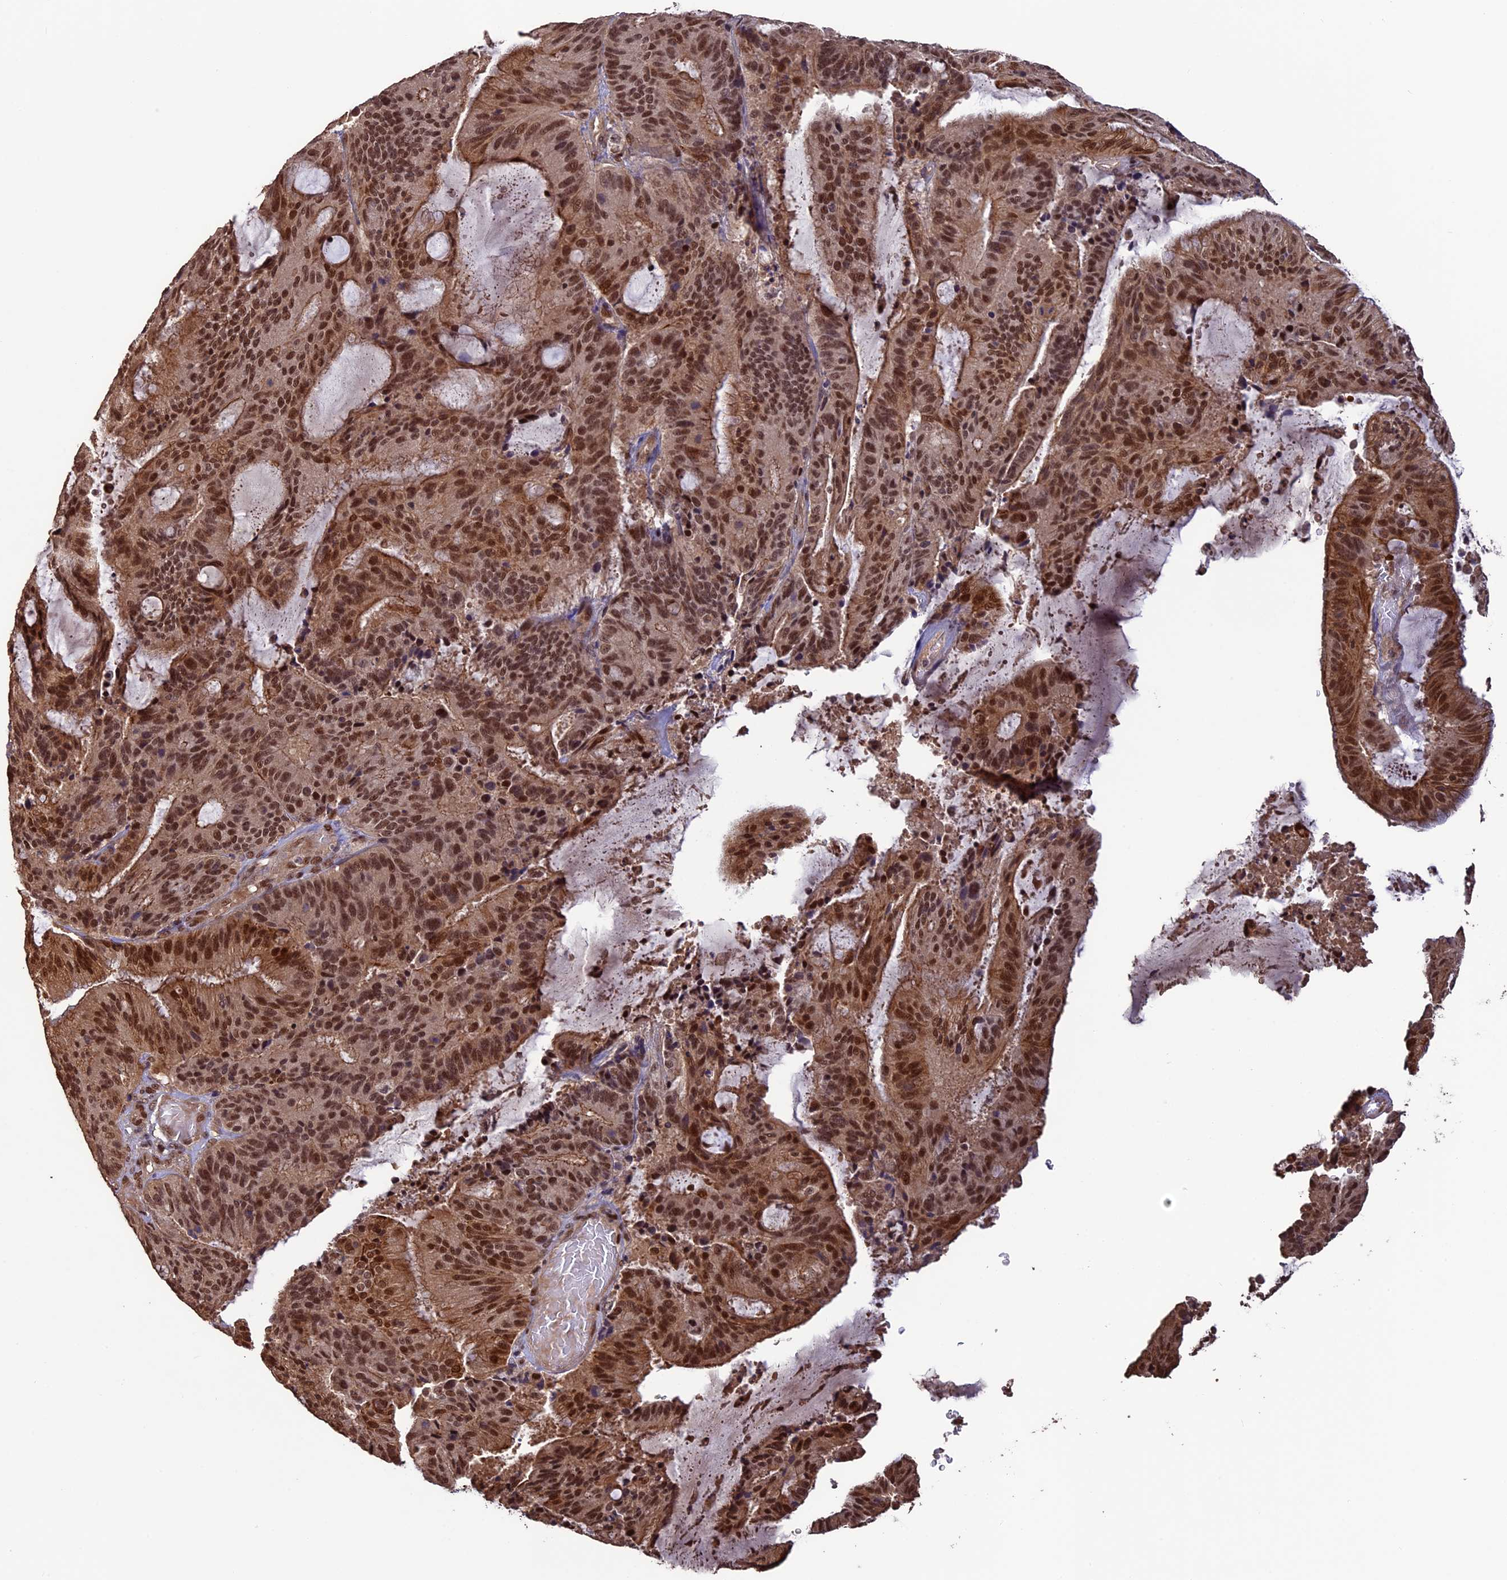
{"staining": {"intensity": "strong", "quantity": ">75%", "location": "cytoplasmic/membranous,nuclear"}, "tissue": "liver cancer", "cell_type": "Tumor cells", "image_type": "cancer", "snomed": [{"axis": "morphology", "description": "Normal tissue, NOS"}, {"axis": "morphology", "description": "Cholangiocarcinoma"}, {"axis": "topography", "description": "Liver"}, {"axis": "topography", "description": "Peripheral nerve tissue"}], "caption": "This photomicrograph shows immunohistochemistry staining of human liver cancer, with high strong cytoplasmic/membranous and nuclear positivity in about >75% of tumor cells.", "gene": "NAE1", "patient": {"sex": "female", "age": 73}}